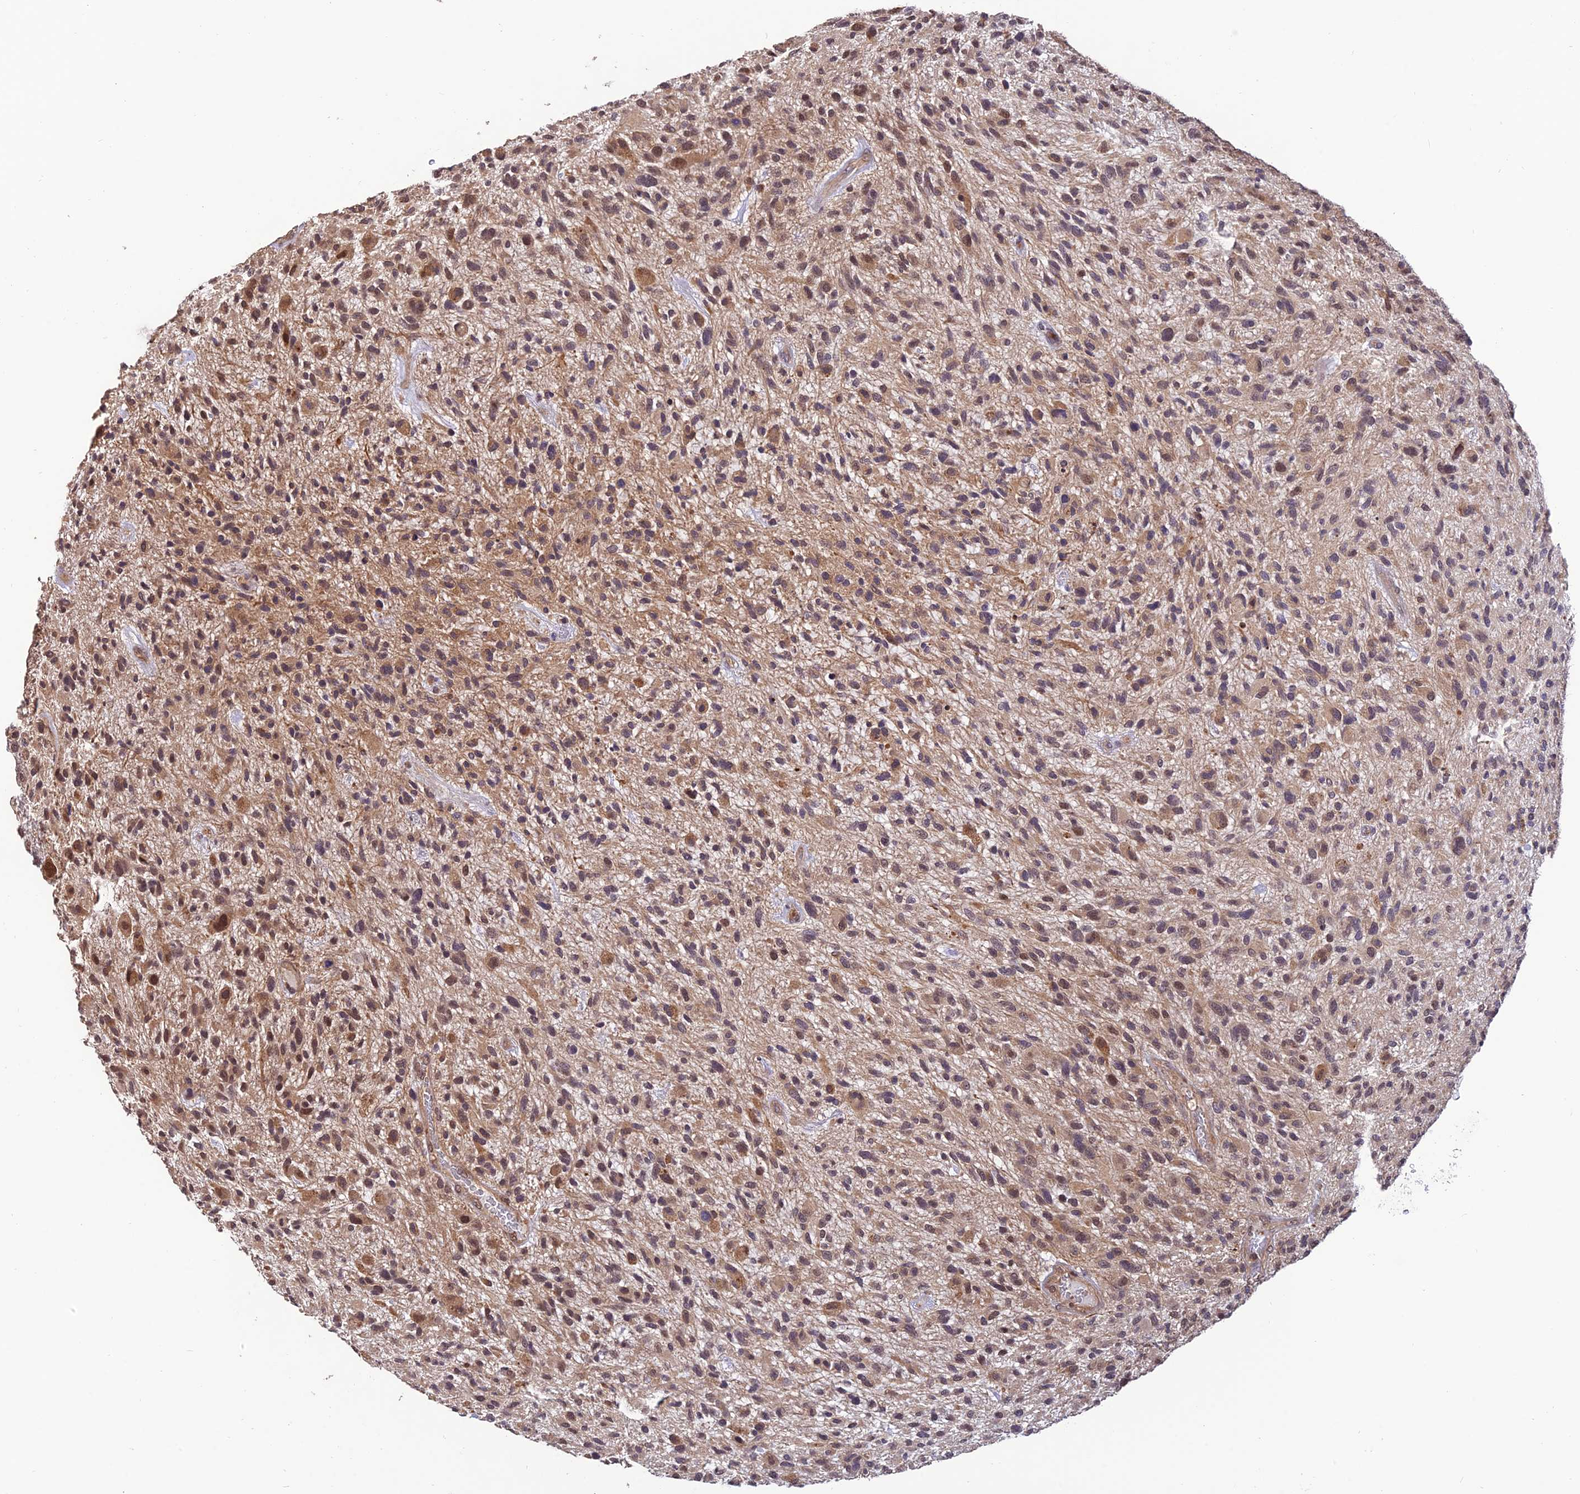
{"staining": {"intensity": "moderate", "quantity": ">75%", "location": "cytoplasmic/membranous"}, "tissue": "glioma", "cell_type": "Tumor cells", "image_type": "cancer", "snomed": [{"axis": "morphology", "description": "Glioma, malignant, High grade"}, {"axis": "topography", "description": "Brain"}], "caption": "Immunohistochemical staining of malignant glioma (high-grade) shows moderate cytoplasmic/membranous protein staining in approximately >75% of tumor cells.", "gene": "PSMB3", "patient": {"sex": "male", "age": 47}}